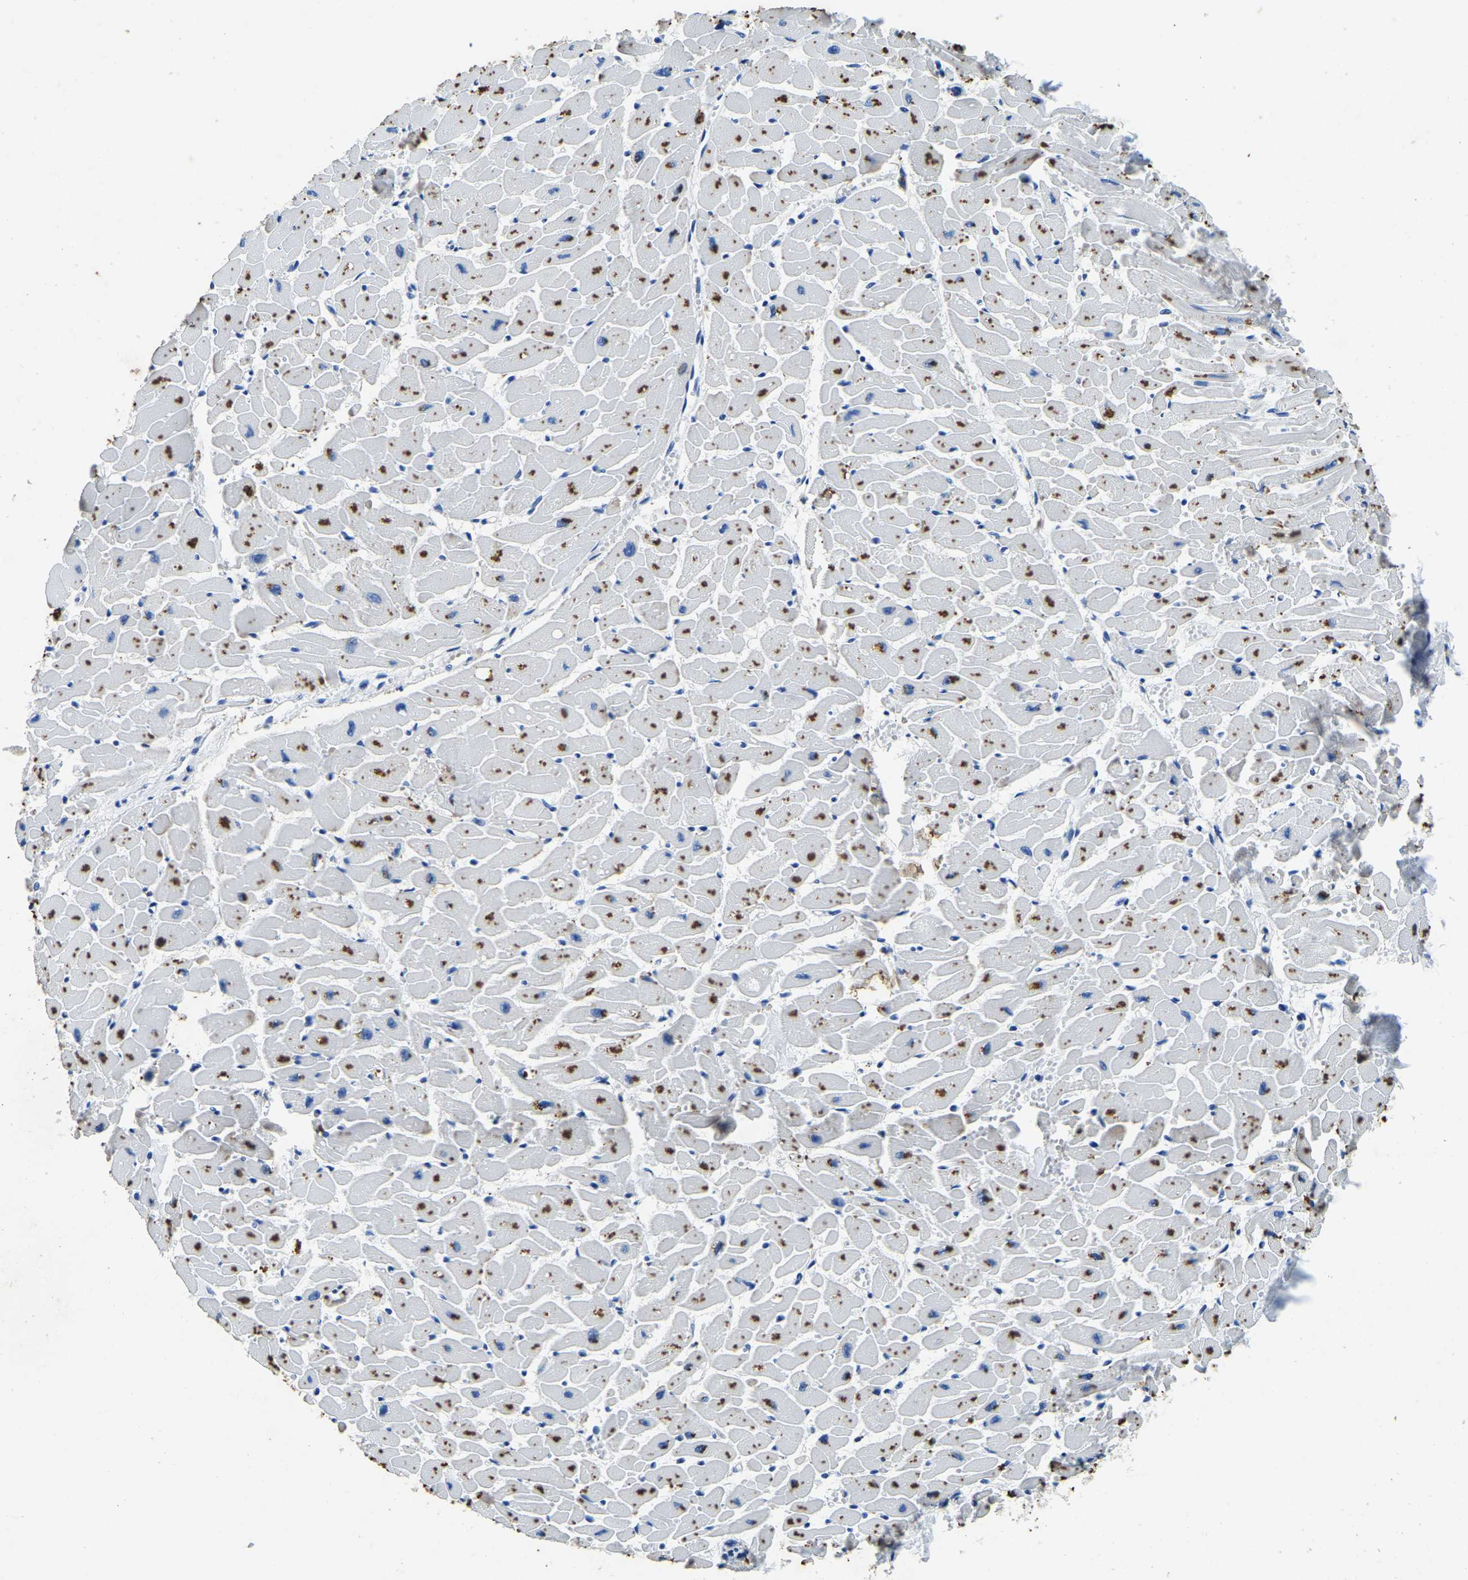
{"staining": {"intensity": "moderate", "quantity": ">75%", "location": "cytoplasmic/membranous"}, "tissue": "heart muscle", "cell_type": "Cardiomyocytes", "image_type": "normal", "snomed": [{"axis": "morphology", "description": "Normal tissue, NOS"}, {"axis": "topography", "description": "Heart"}], "caption": "This is an image of immunohistochemistry staining of normal heart muscle, which shows moderate expression in the cytoplasmic/membranous of cardiomyocytes.", "gene": "UBN2", "patient": {"sex": "female", "age": 19}}